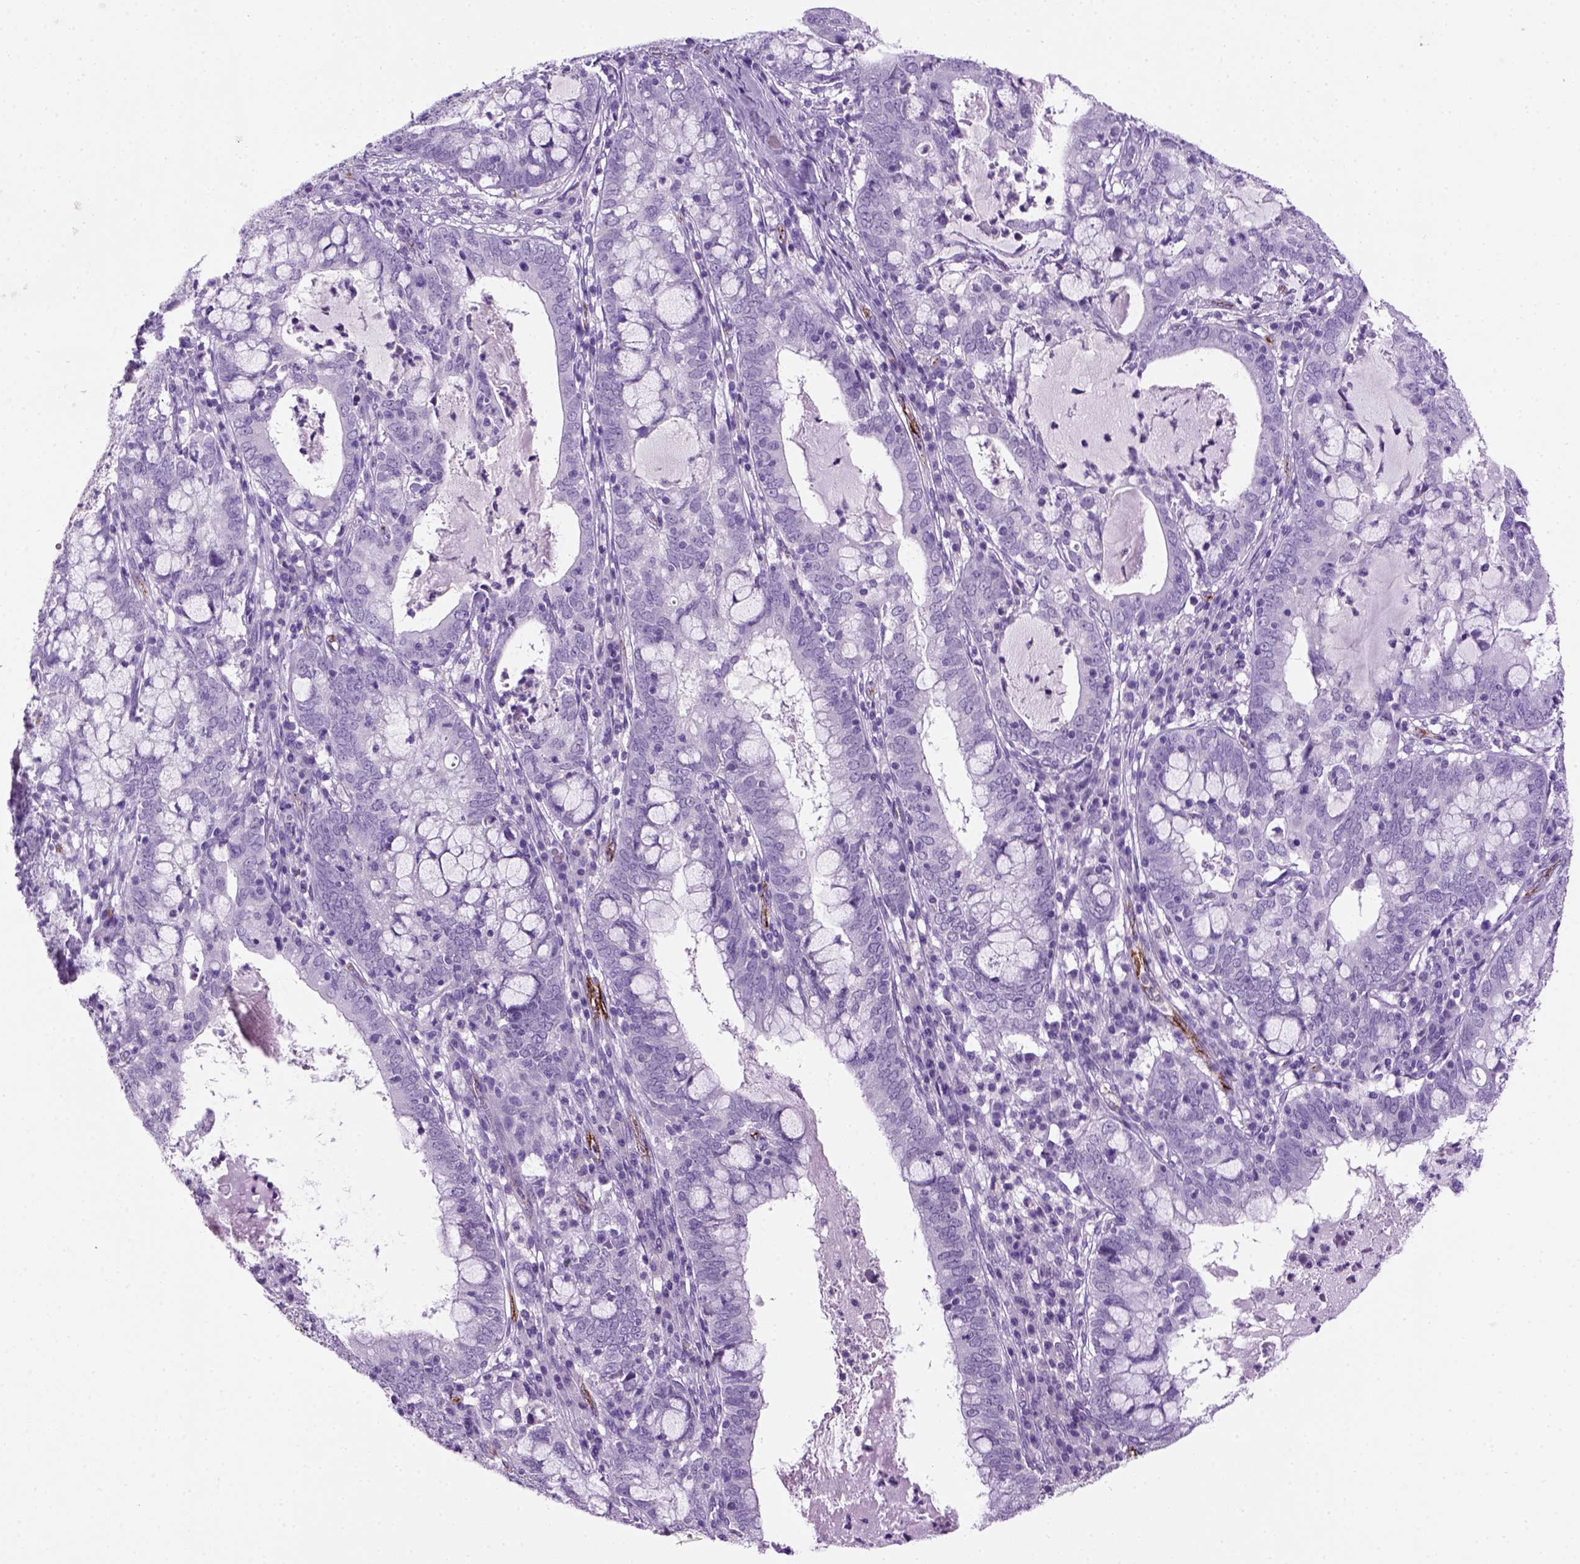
{"staining": {"intensity": "negative", "quantity": "none", "location": "none"}, "tissue": "cervical cancer", "cell_type": "Tumor cells", "image_type": "cancer", "snomed": [{"axis": "morphology", "description": "Adenocarcinoma, NOS"}, {"axis": "topography", "description": "Cervix"}], "caption": "This is a image of IHC staining of cervical cancer, which shows no staining in tumor cells.", "gene": "VWF", "patient": {"sex": "female", "age": 40}}